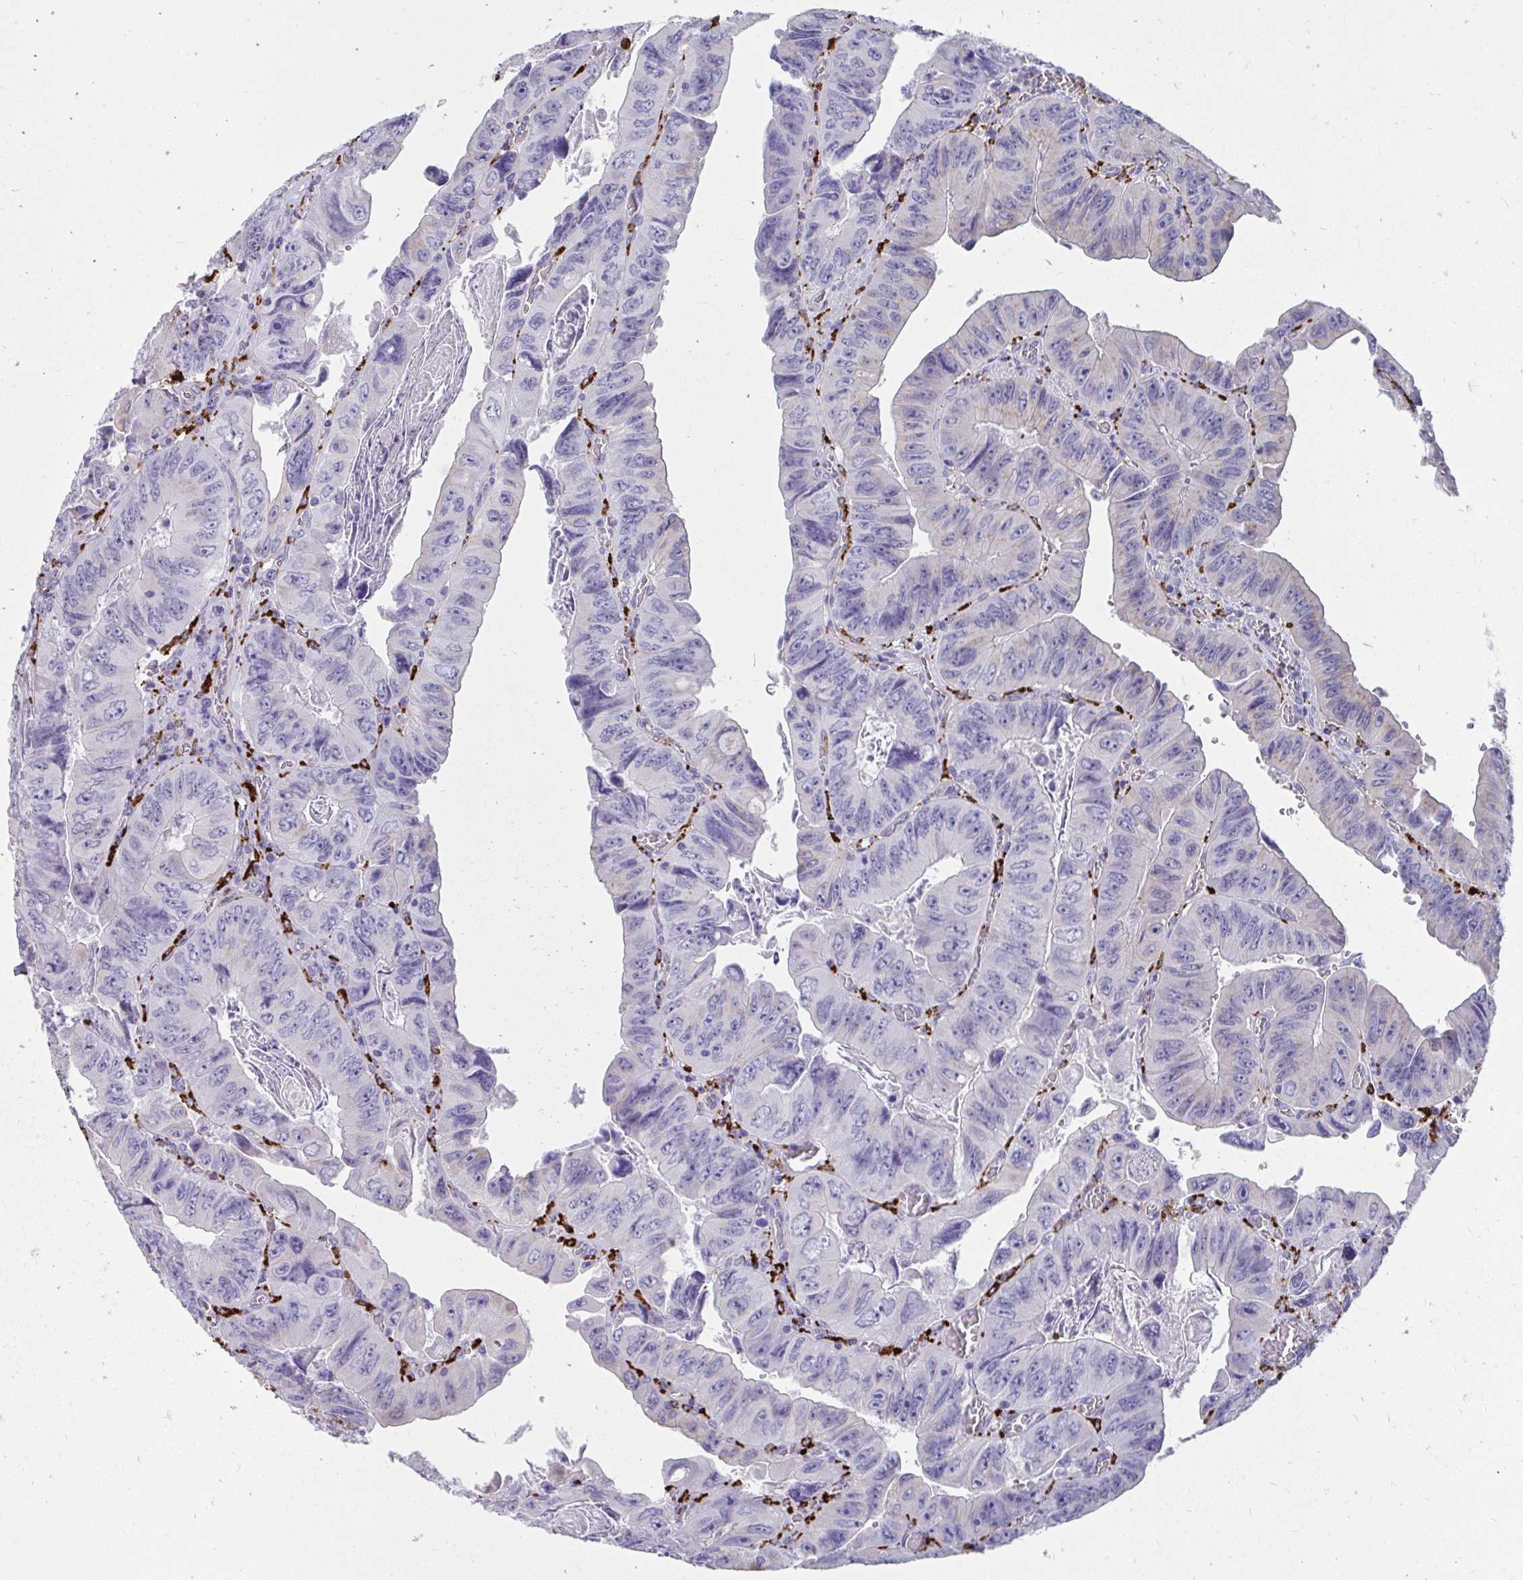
{"staining": {"intensity": "negative", "quantity": "none", "location": "none"}, "tissue": "colorectal cancer", "cell_type": "Tumor cells", "image_type": "cancer", "snomed": [{"axis": "morphology", "description": "Adenocarcinoma, NOS"}, {"axis": "topography", "description": "Colon"}], "caption": "Tumor cells show no significant positivity in colorectal cancer (adenocarcinoma). (IHC, brightfield microscopy, high magnification).", "gene": "CD163", "patient": {"sex": "female", "age": 84}}